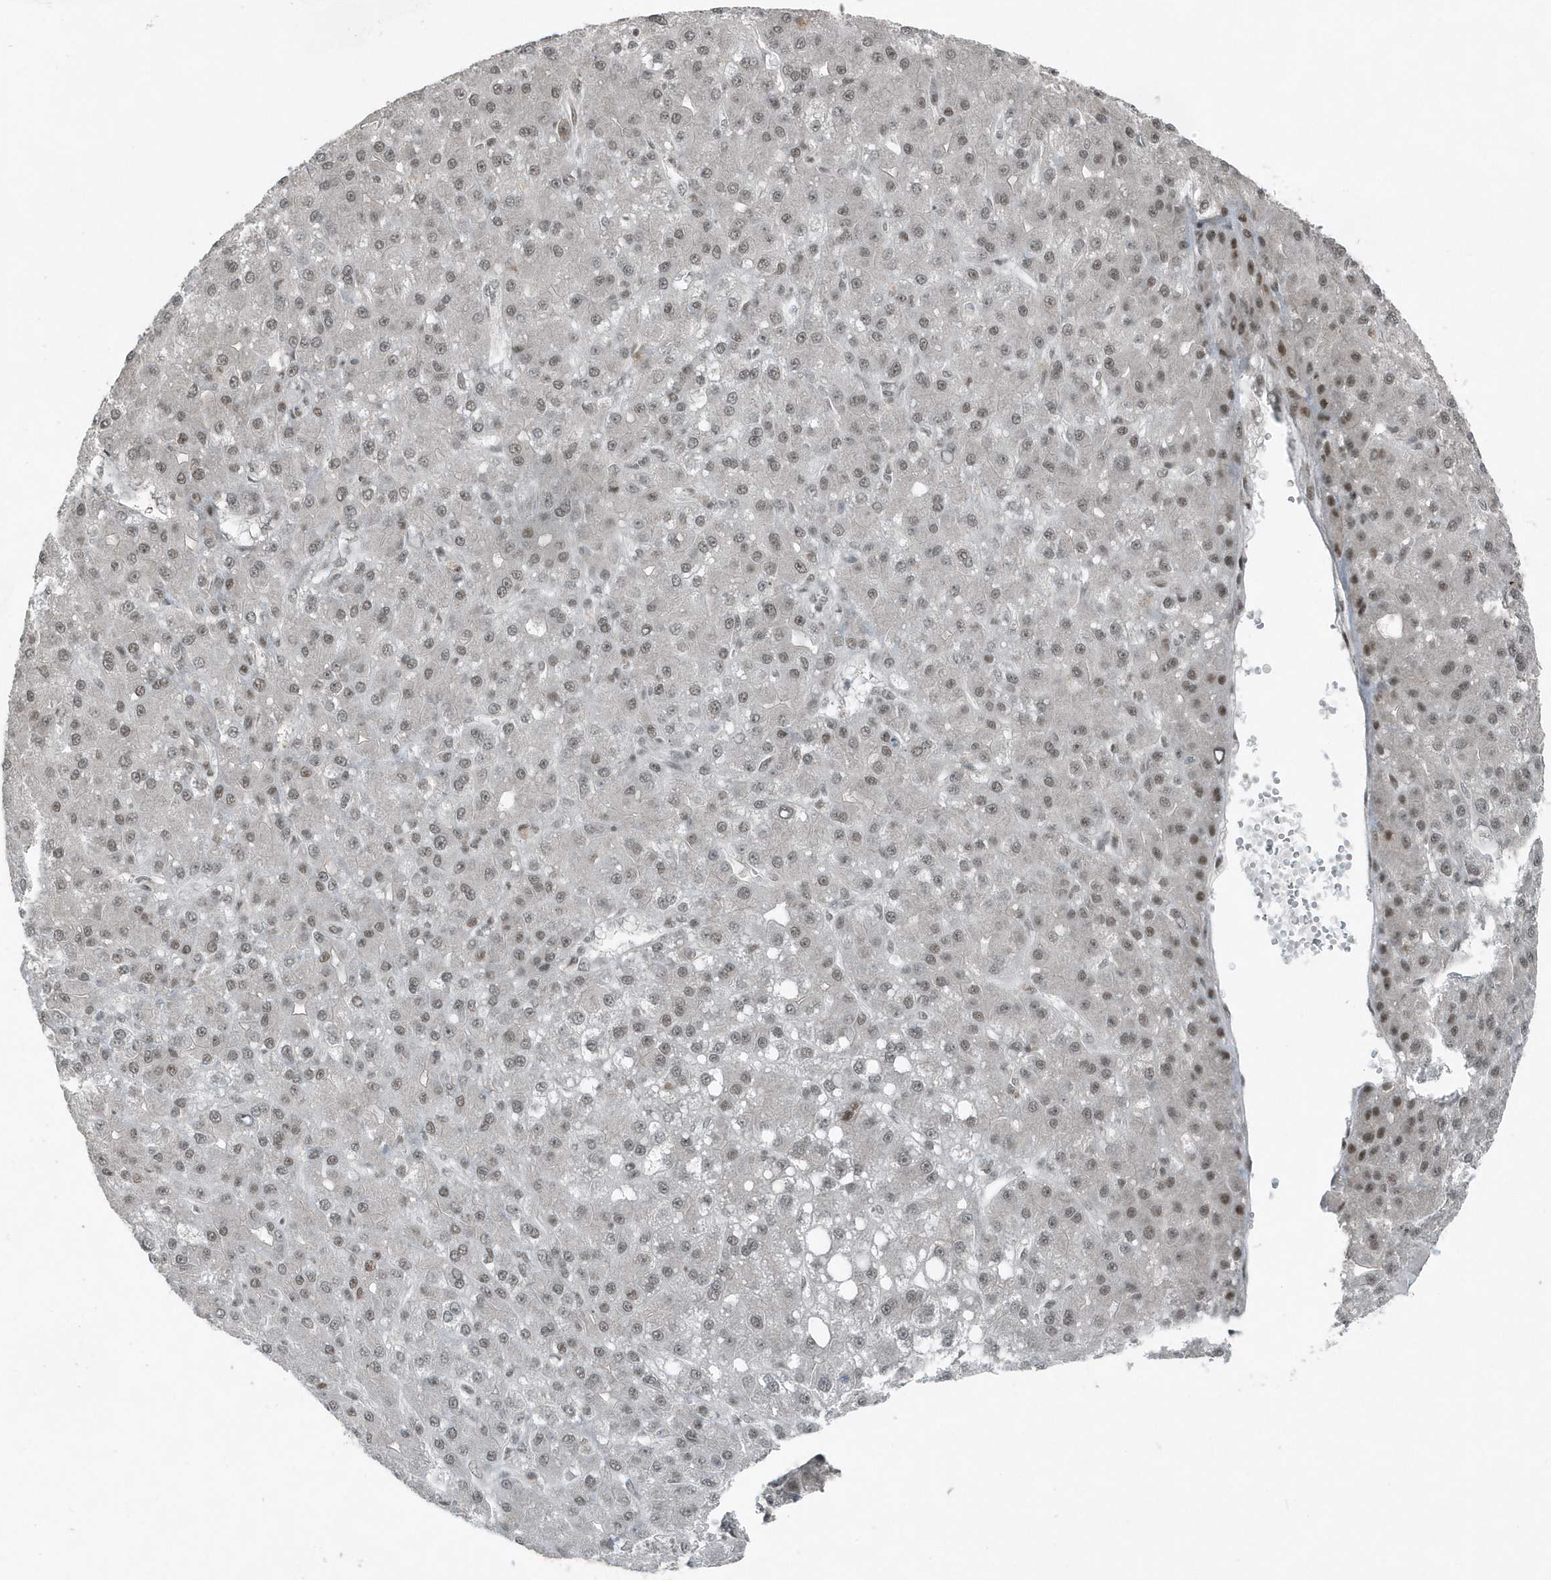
{"staining": {"intensity": "weak", "quantity": ">75%", "location": "nuclear"}, "tissue": "liver cancer", "cell_type": "Tumor cells", "image_type": "cancer", "snomed": [{"axis": "morphology", "description": "Carcinoma, Hepatocellular, NOS"}, {"axis": "topography", "description": "Liver"}], "caption": "A brown stain shows weak nuclear expression of a protein in human liver cancer (hepatocellular carcinoma) tumor cells.", "gene": "YTHDC1", "patient": {"sex": "male", "age": 67}}